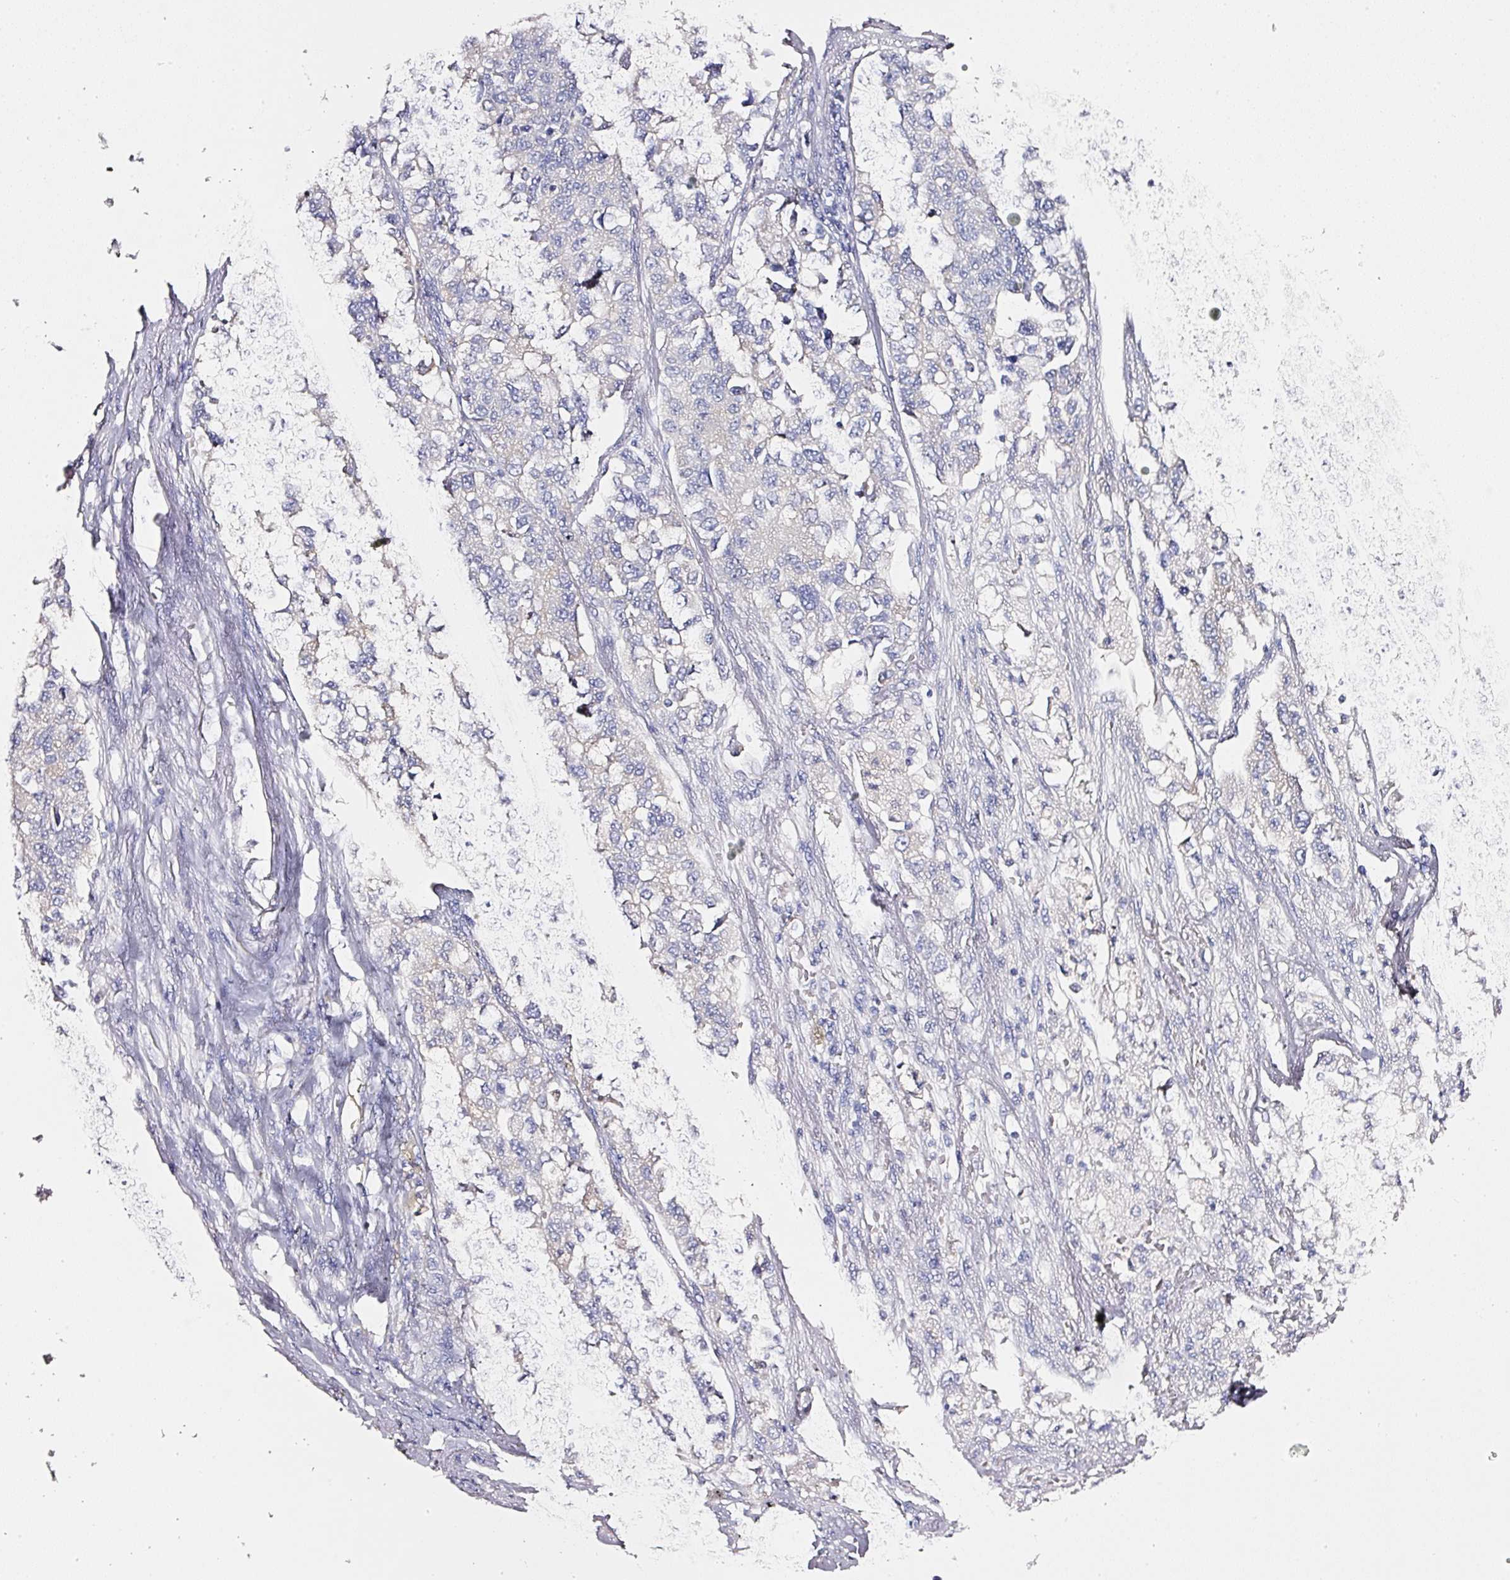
{"staining": {"intensity": "negative", "quantity": "none", "location": "none"}, "tissue": "lung cancer", "cell_type": "Tumor cells", "image_type": "cancer", "snomed": [{"axis": "morphology", "description": "Adenocarcinoma, NOS"}, {"axis": "topography", "description": "Lung"}], "caption": "Photomicrograph shows no protein expression in tumor cells of lung cancer (adenocarcinoma) tissue.", "gene": "PDXDC1", "patient": {"sex": "male", "age": 49}}